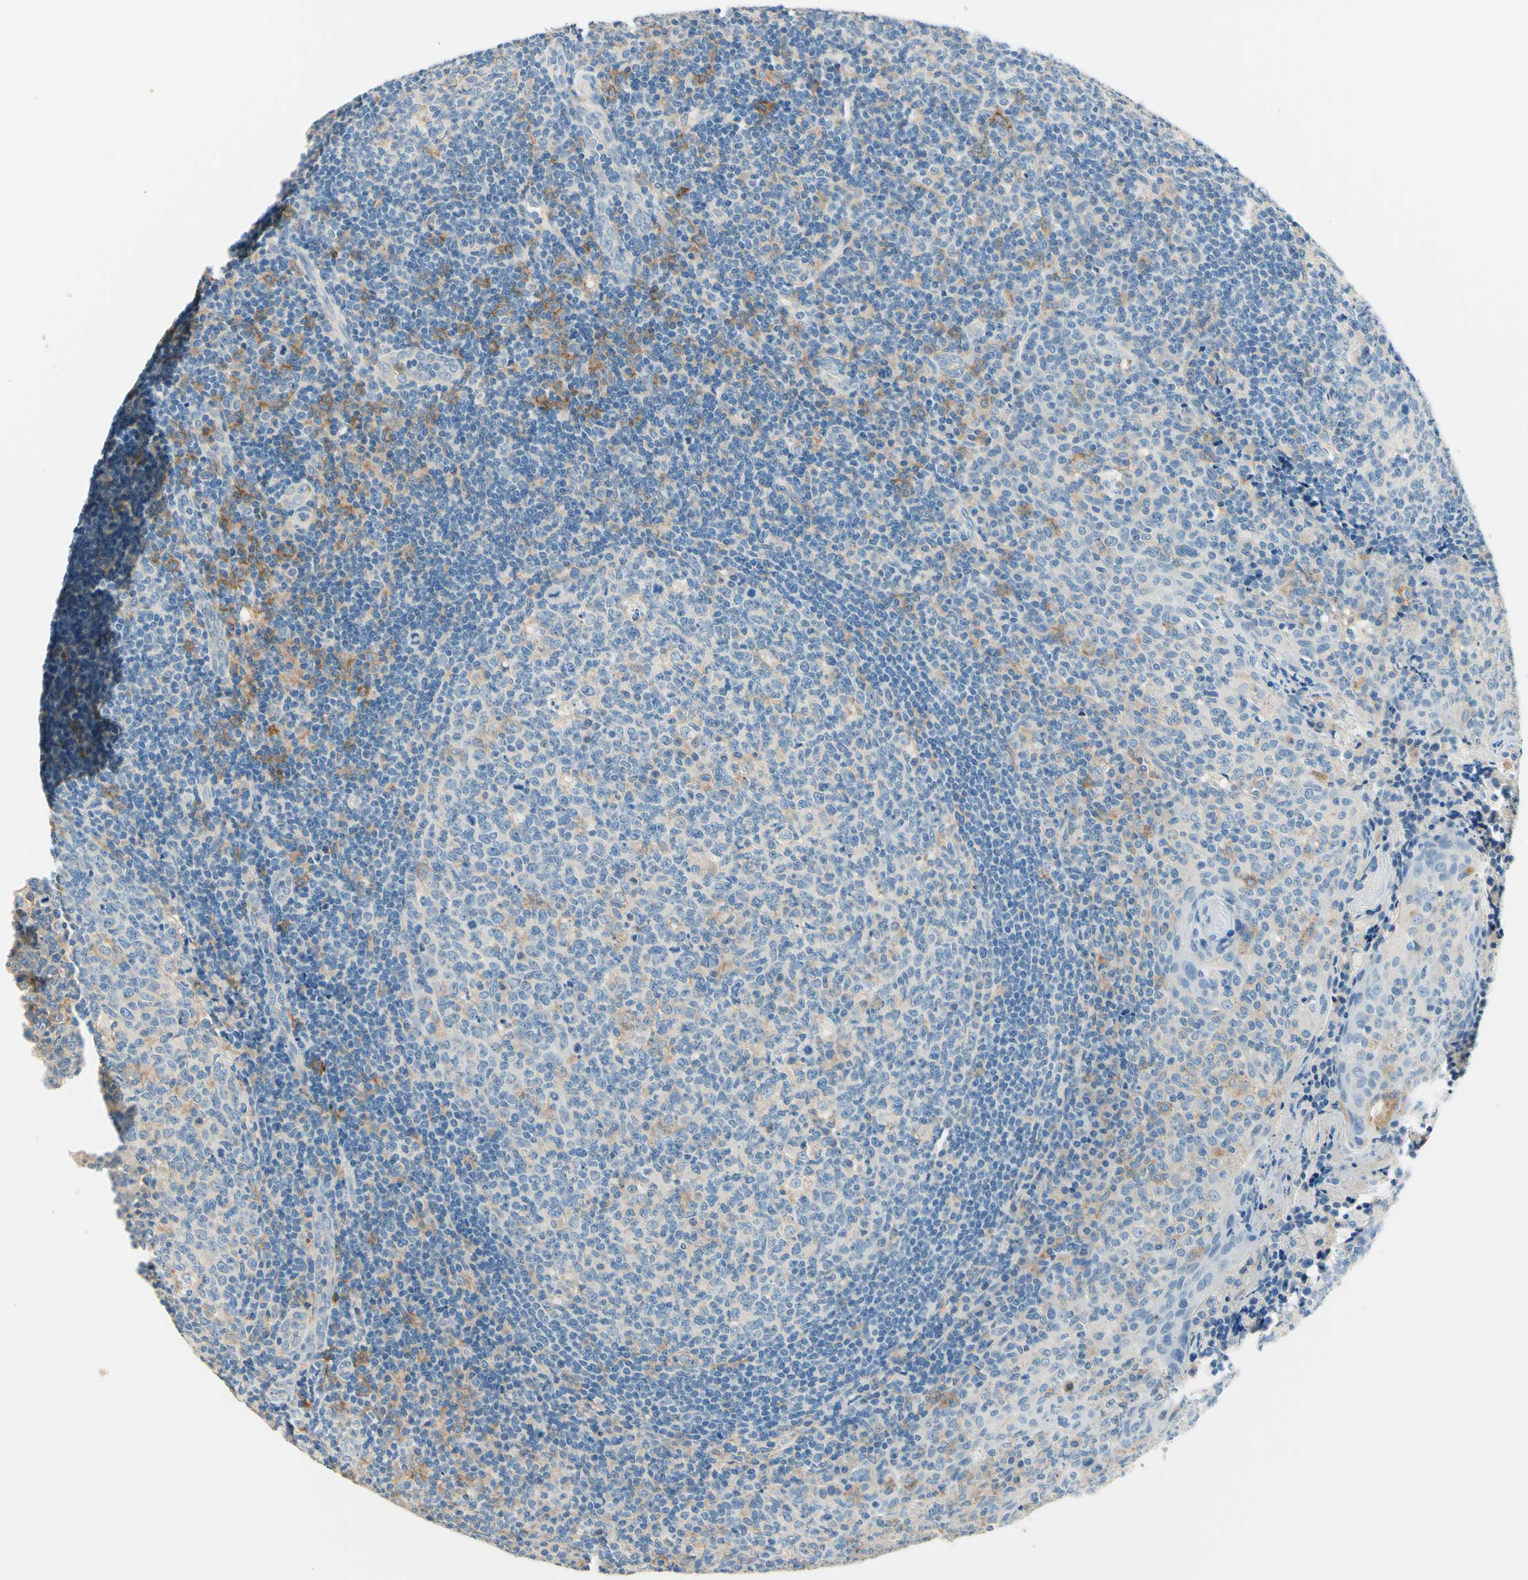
{"staining": {"intensity": "weak", "quantity": "<25%", "location": "cytoplasmic/membranous"}, "tissue": "tonsil", "cell_type": "Germinal center cells", "image_type": "normal", "snomed": [{"axis": "morphology", "description": "Normal tissue, NOS"}, {"axis": "topography", "description": "Tonsil"}], "caption": "Protein analysis of normal tonsil displays no significant expression in germinal center cells.", "gene": "SIGLEC9", "patient": {"sex": "female", "age": 19}}